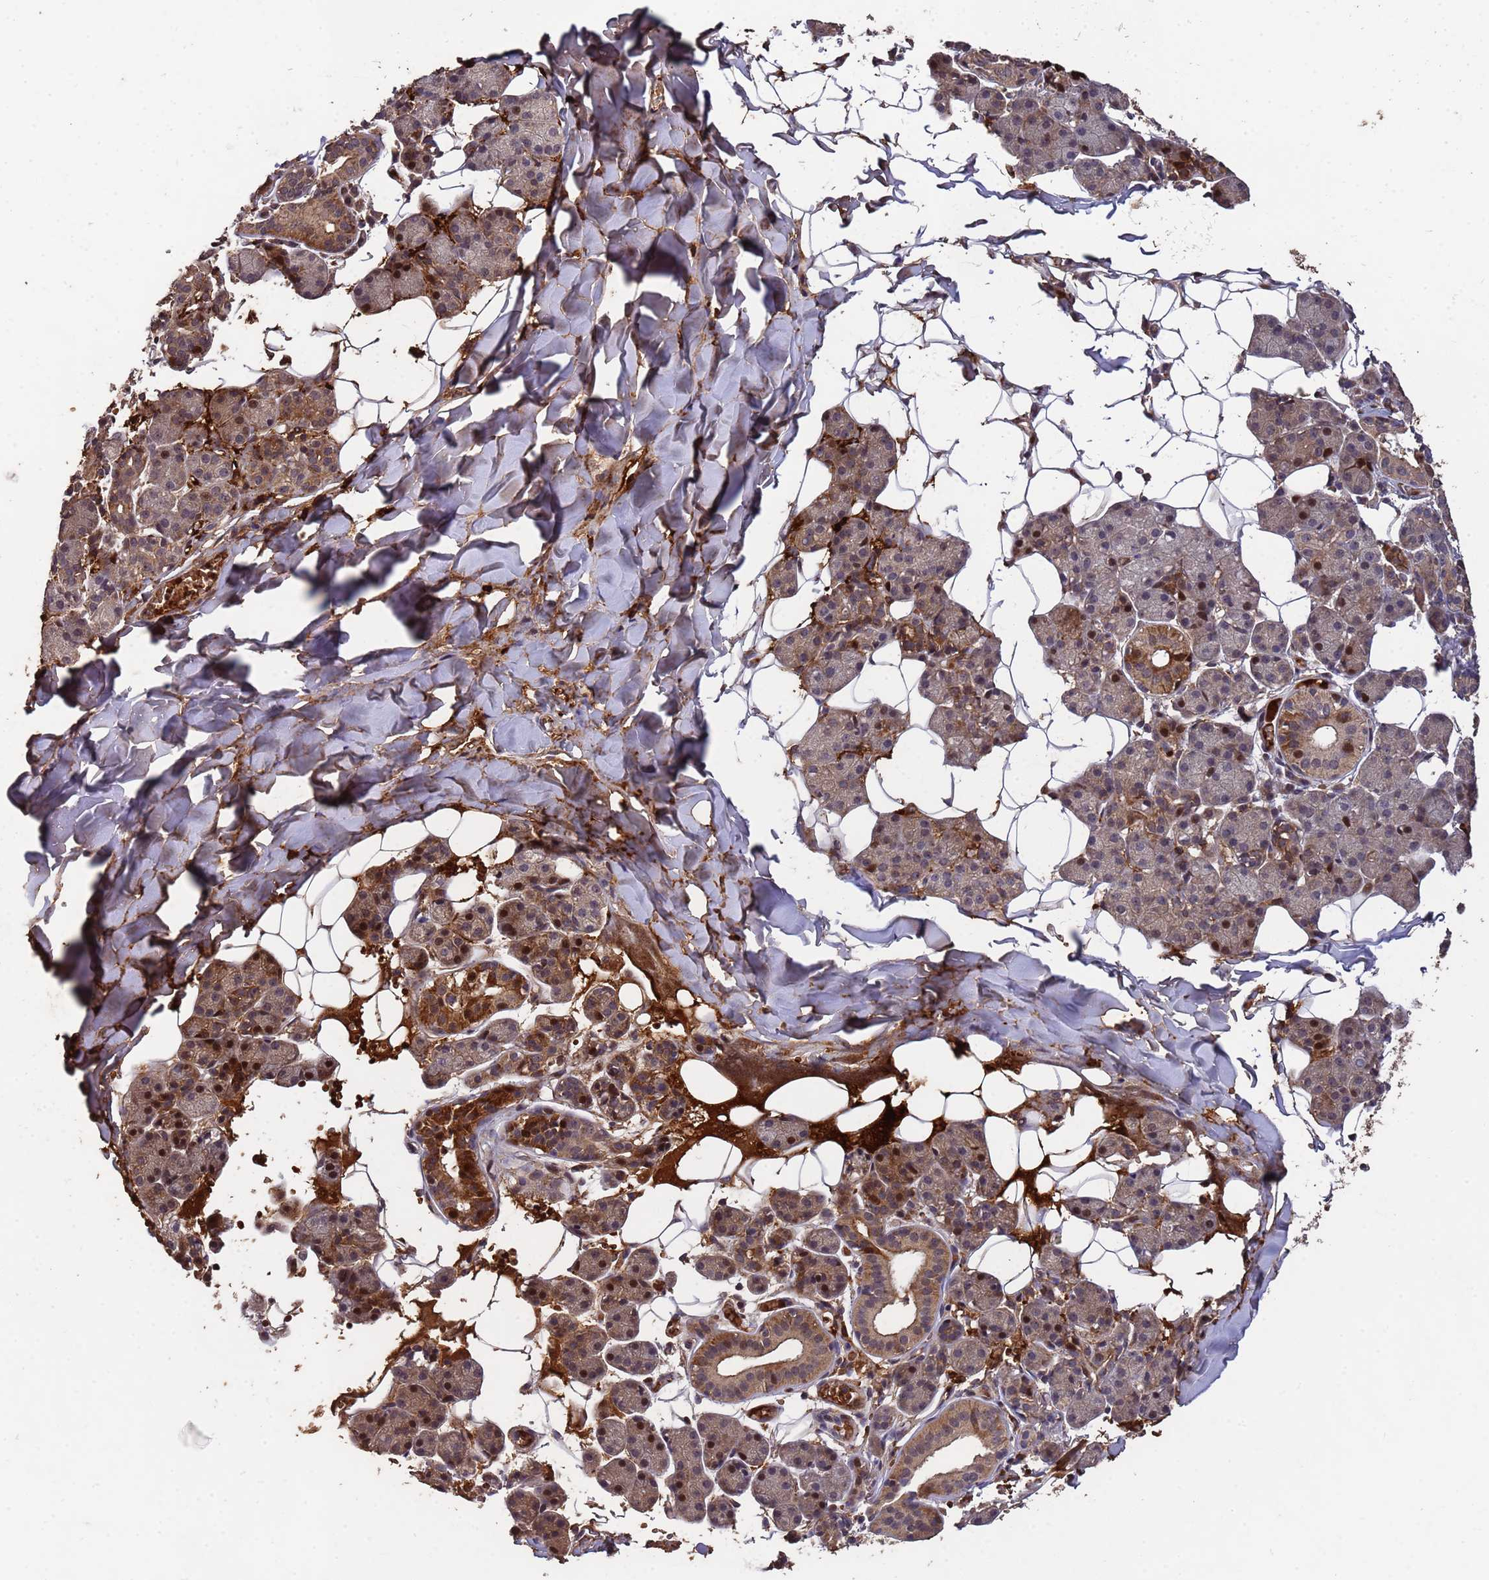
{"staining": {"intensity": "moderate", "quantity": "25%-75%", "location": "cytoplasmic/membranous,nuclear"}, "tissue": "salivary gland", "cell_type": "Glandular cells", "image_type": "normal", "snomed": [{"axis": "morphology", "description": "Normal tissue, NOS"}, {"axis": "topography", "description": "Salivary gland"}], "caption": "This histopathology image displays normal salivary gland stained with IHC to label a protein in brown. The cytoplasmic/membranous,nuclear of glandular cells show moderate positivity for the protein. Nuclei are counter-stained blue.", "gene": "CCDC184", "patient": {"sex": "female", "age": 33}}